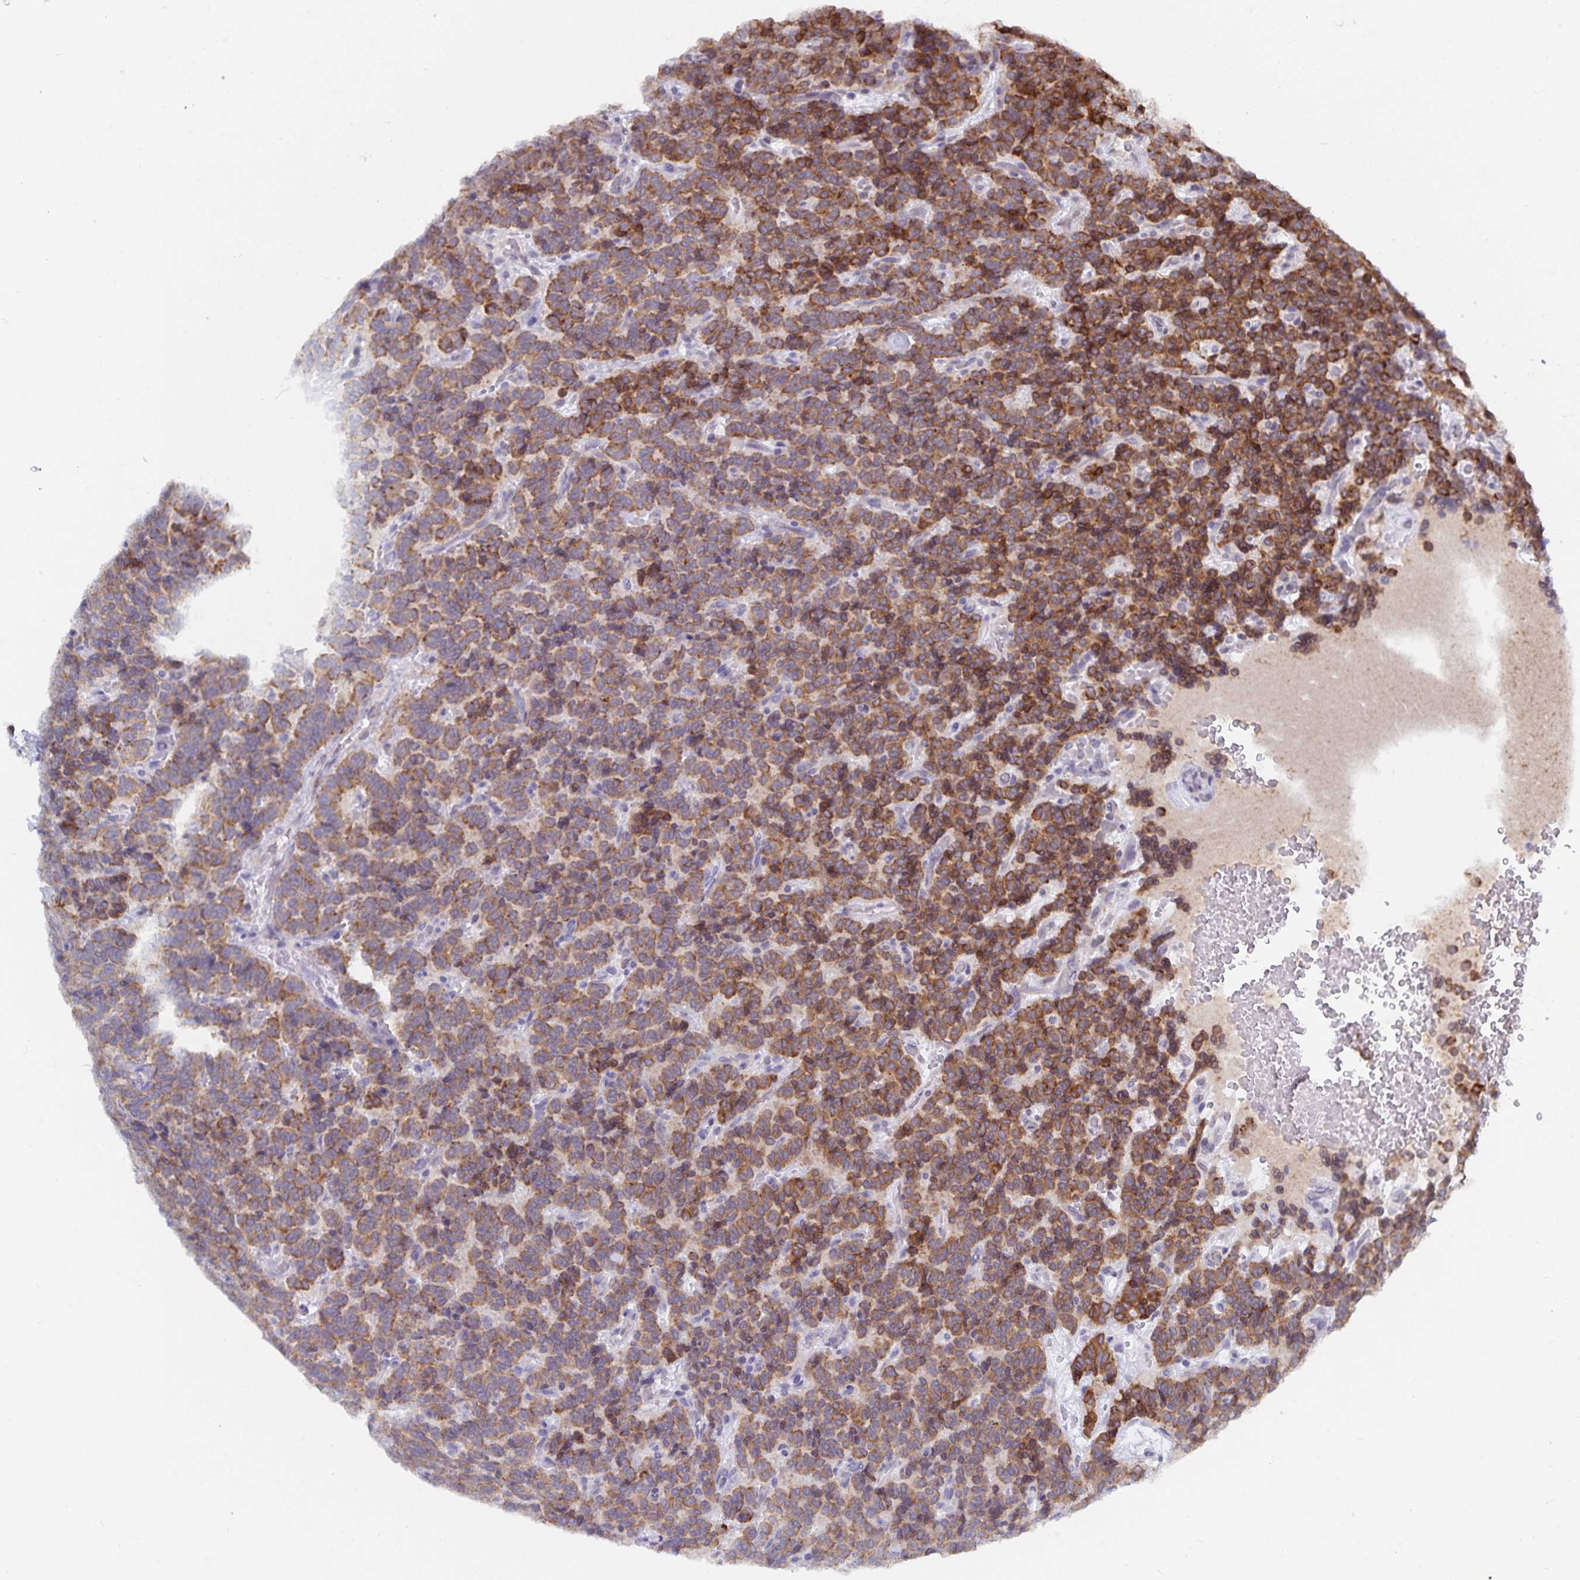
{"staining": {"intensity": "strong", "quantity": "25%-75%", "location": "cytoplasmic/membranous"}, "tissue": "carcinoid", "cell_type": "Tumor cells", "image_type": "cancer", "snomed": [{"axis": "morphology", "description": "Carcinoid, malignant, NOS"}, {"axis": "topography", "description": "Pancreas"}], "caption": "Human carcinoid stained with a brown dye demonstrates strong cytoplasmic/membranous positive expression in about 25%-75% of tumor cells.", "gene": "ZIK1", "patient": {"sex": "male", "age": 36}}